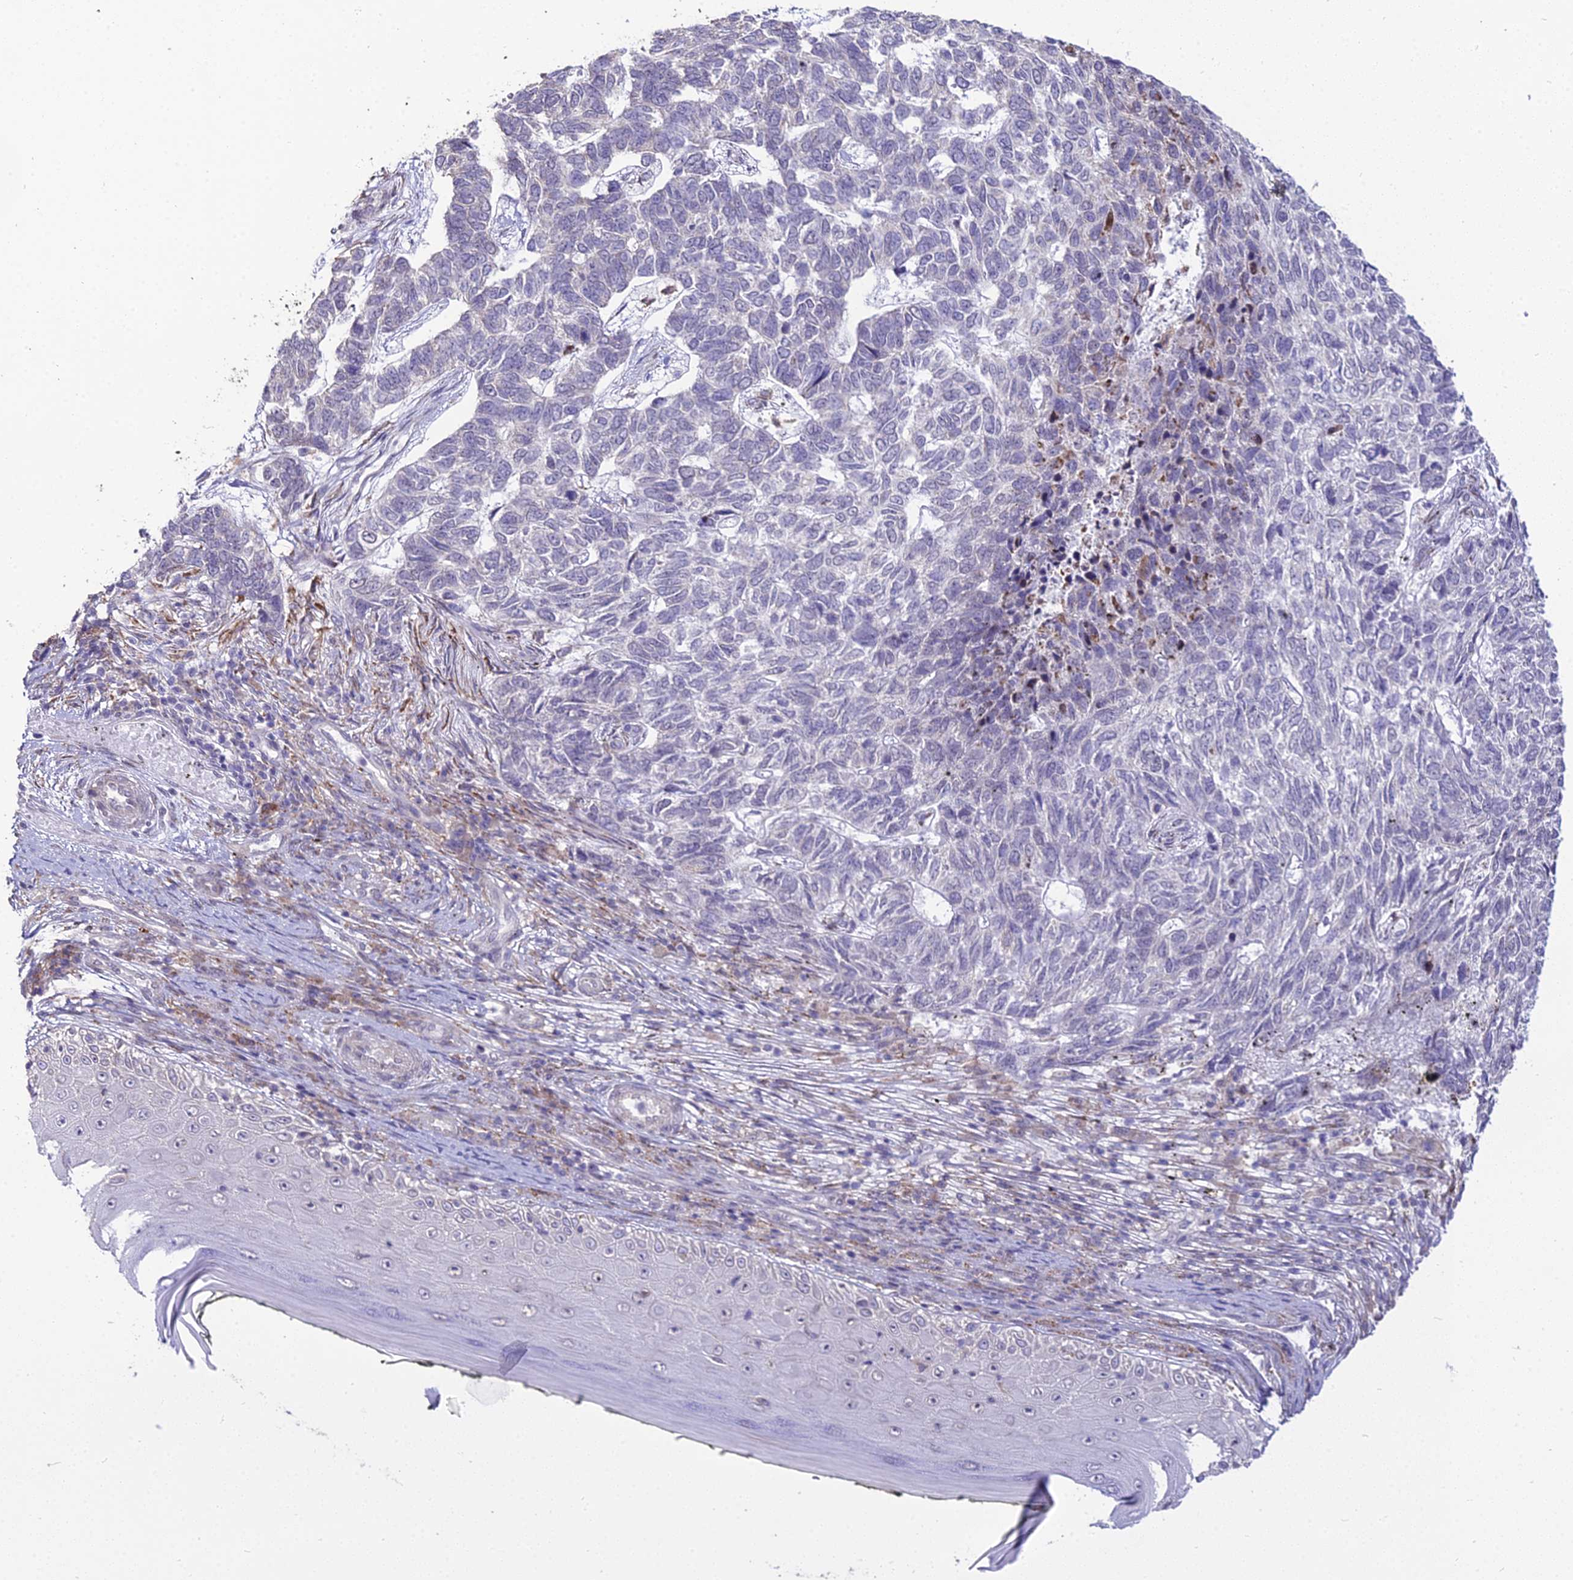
{"staining": {"intensity": "negative", "quantity": "none", "location": "none"}, "tissue": "skin cancer", "cell_type": "Tumor cells", "image_type": "cancer", "snomed": [{"axis": "morphology", "description": "Basal cell carcinoma"}, {"axis": "topography", "description": "Skin"}], "caption": "An IHC photomicrograph of skin basal cell carcinoma is shown. There is no staining in tumor cells of skin basal cell carcinoma.", "gene": "TROAP", "patient": {"sex": "female", "age": 65}}